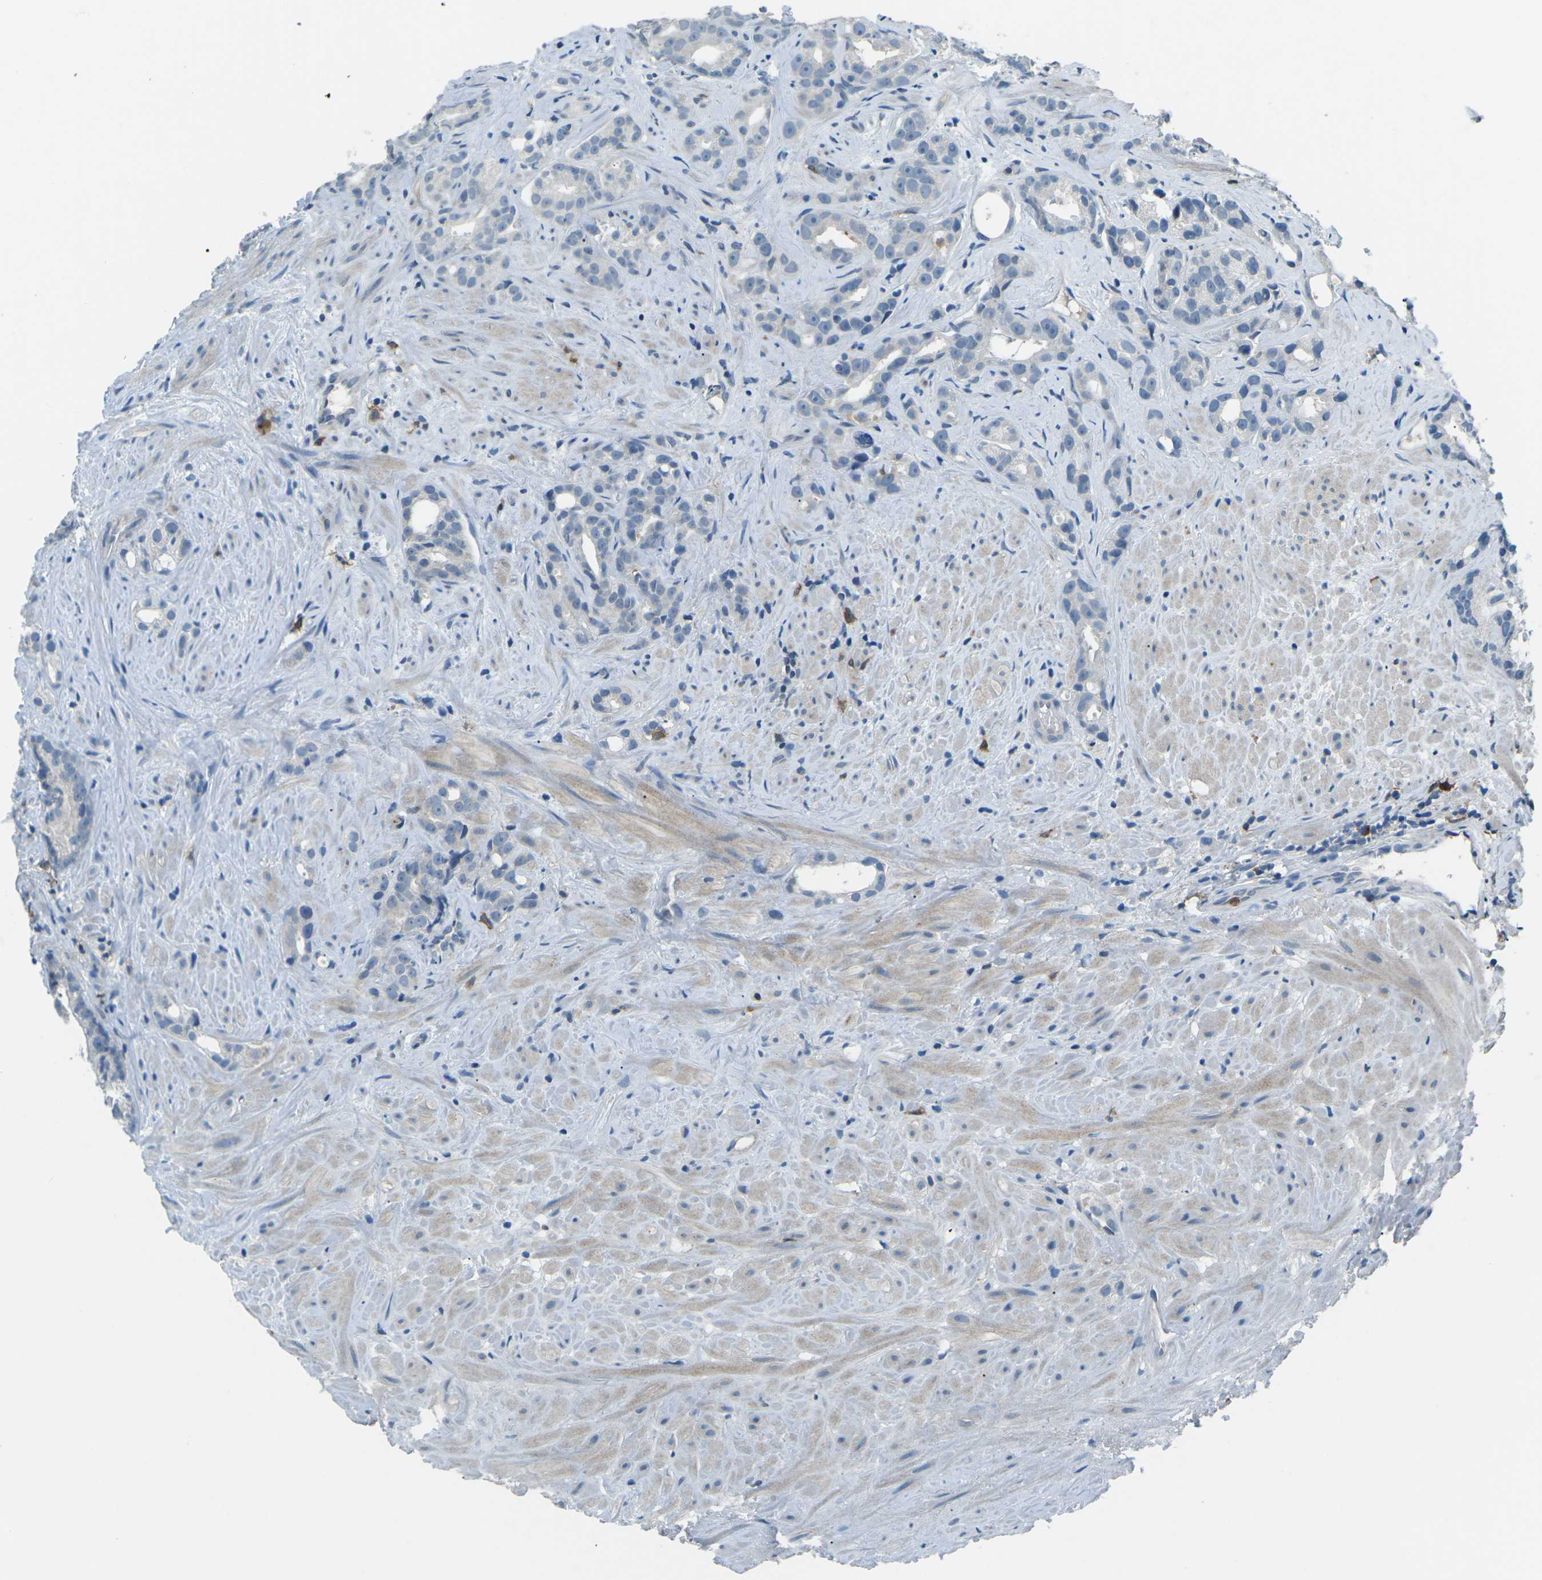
{"staining": {"intensity": "negative", "quantity": "none", "location": "none"}, "tissue": "prostate cancer", "cell_type": "Tumor cells", "image_type": "cancer", "snomed": [{"axis": "morphology", "description": "Adenocarcinoma, Low grade"}, {"axis": "topography", "description": "Prostate"}], "caption": "Protein analysis of prostate cancer (low-grade adenocarcinoma) exhibits no significant expression in tumor cells. The staining is performed using DAB brown chromogen with nuclei counter-stained in using hematoxylin.", "gene": "CD1D", "patient": {"sex": "male", "age": 89}}